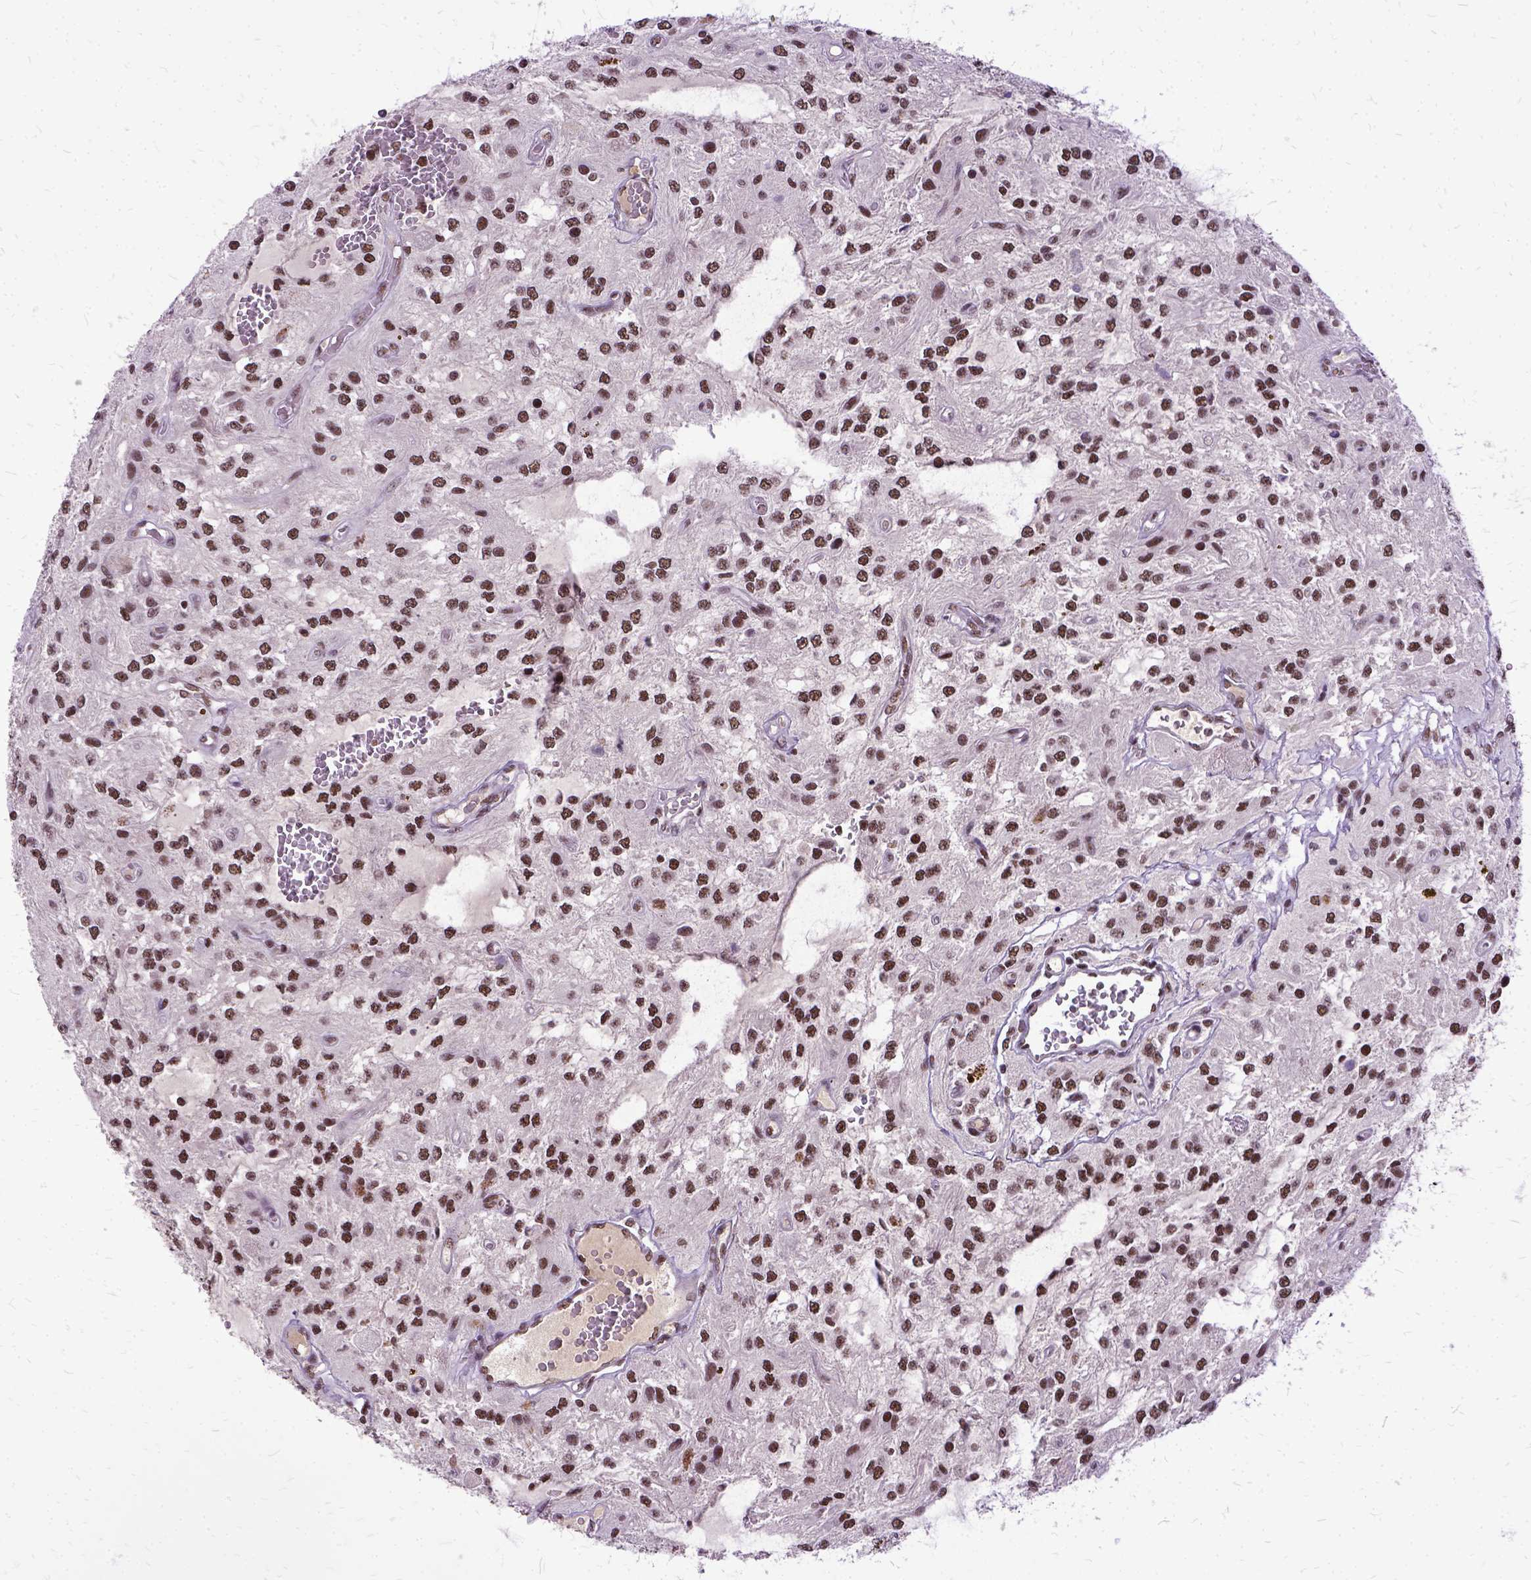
{"staining": {"intensity": "strong", "quantity": "<25%", "location": "nuclear"}, "tissue": "glioma", "cell_type": "Tumor cells", "image_type": "cancer", "snomed": [{"axis": "morphology", "description": "Glioma, malignant, Low grade"}, {"axis": "topography", "description": "Cerebellum"}], "caption": "Glioma stained with DAB immunohistochemistry exhibits medium levels of strong nuclear positivity in about <25% of tumor cells.", "gene": "SETD1A", "patient": {"sex": "female", "age": 14}}